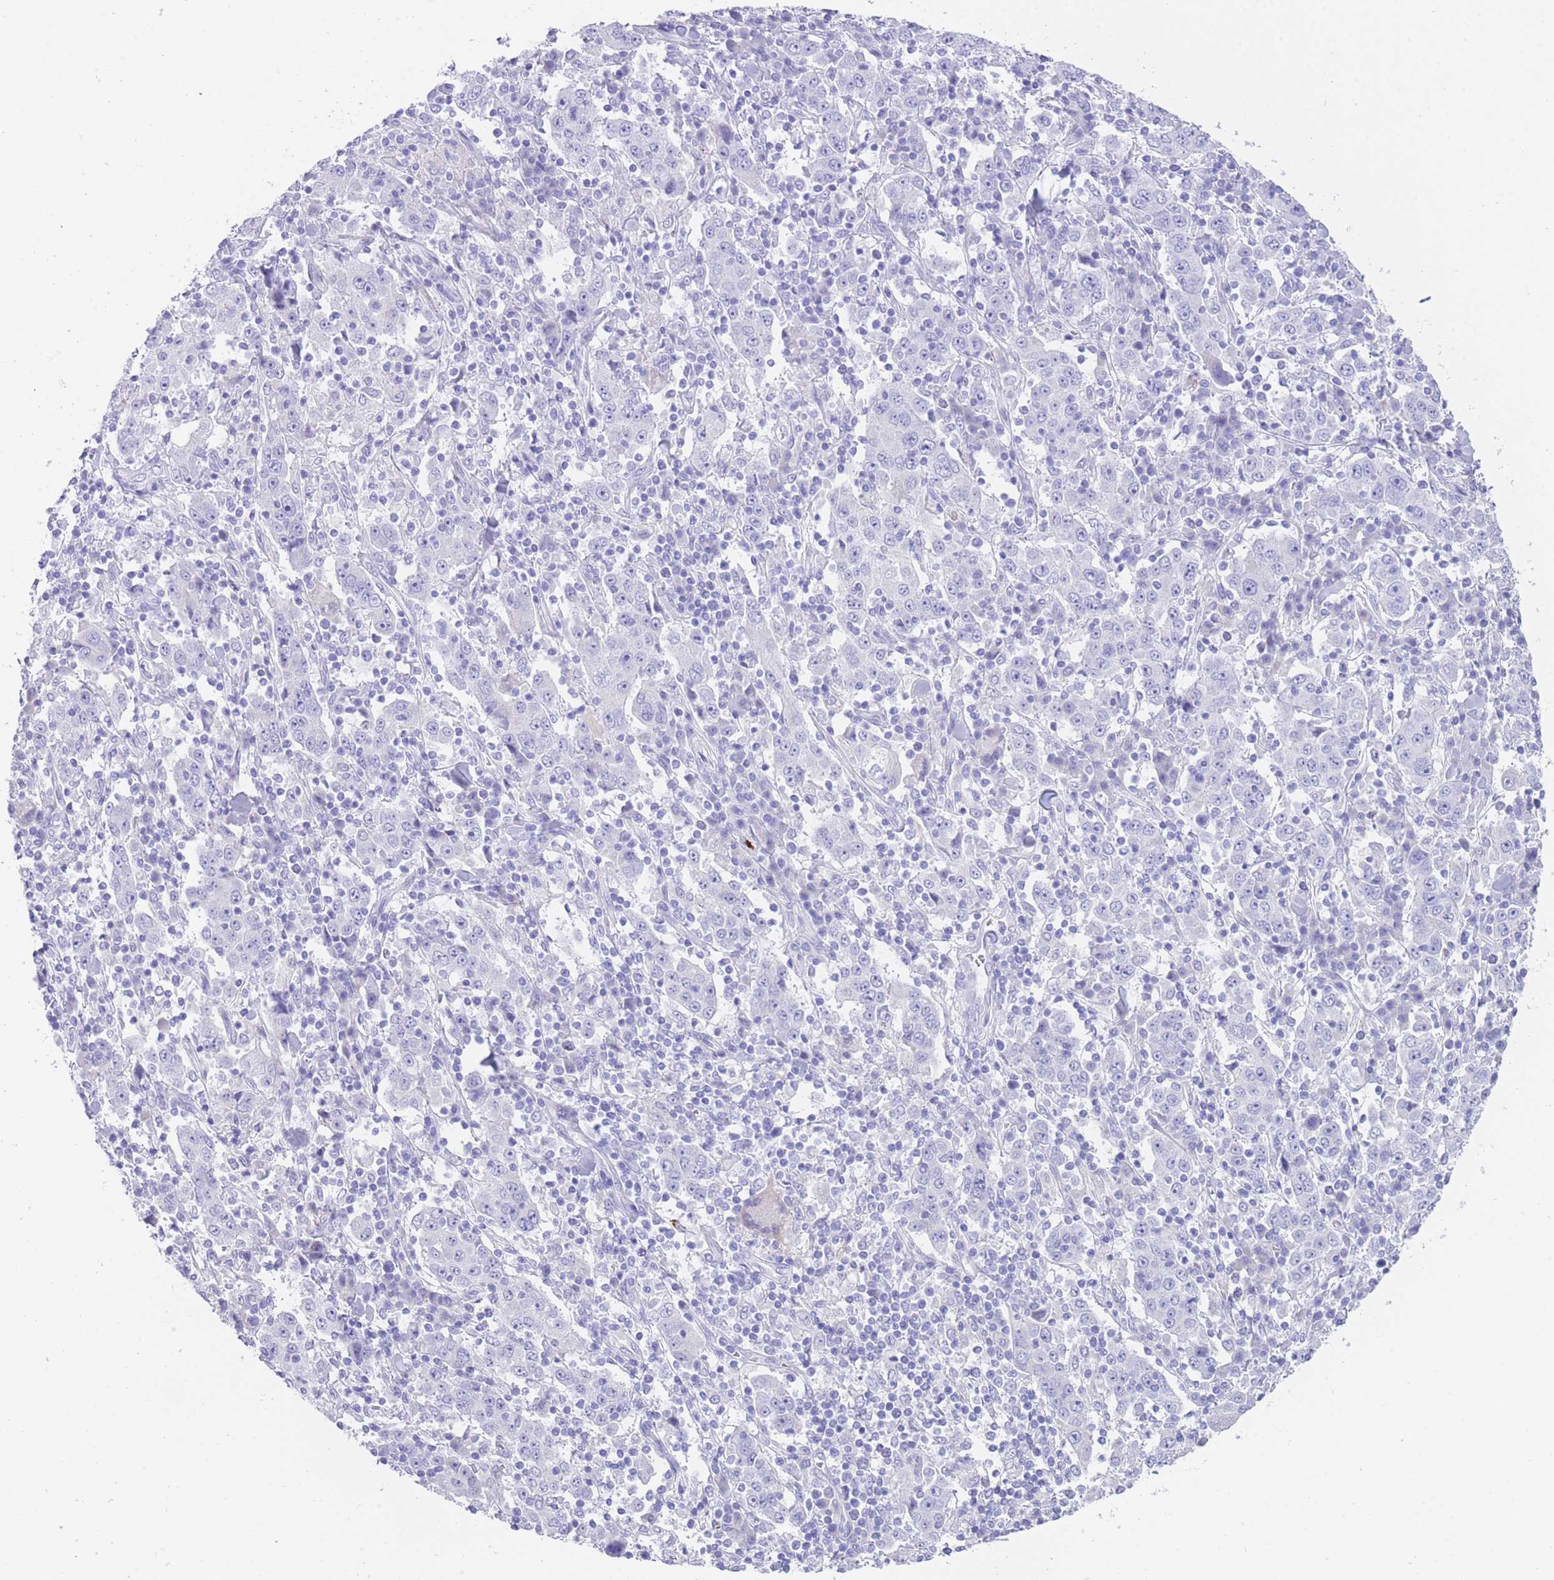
{"staining": {"intensity": "negative", "quantity": "none", "location": "none"}, "tissue": "stomach cancer", "cell_type": "Tumor cells", "image_type": "cancer", "snomed": [{"axis": "morphology", "description": "Normal tissue, NOS"}, {"axis": "morphology", "description": "Adenocarcinoma, NOS"}, {"axis": "topography", "description": "Stomach, upper"}, {"axis": "topography", "description": "Stomach"}], "caption": "A high-resolution micrograph shows immunohistochemistry (IHC) staining of adenocarcinoma (stomach), which shows no significant positivity in tumor cells.", "gene": "QTRT1", "patient": {"sex": "male", "age": 59}}